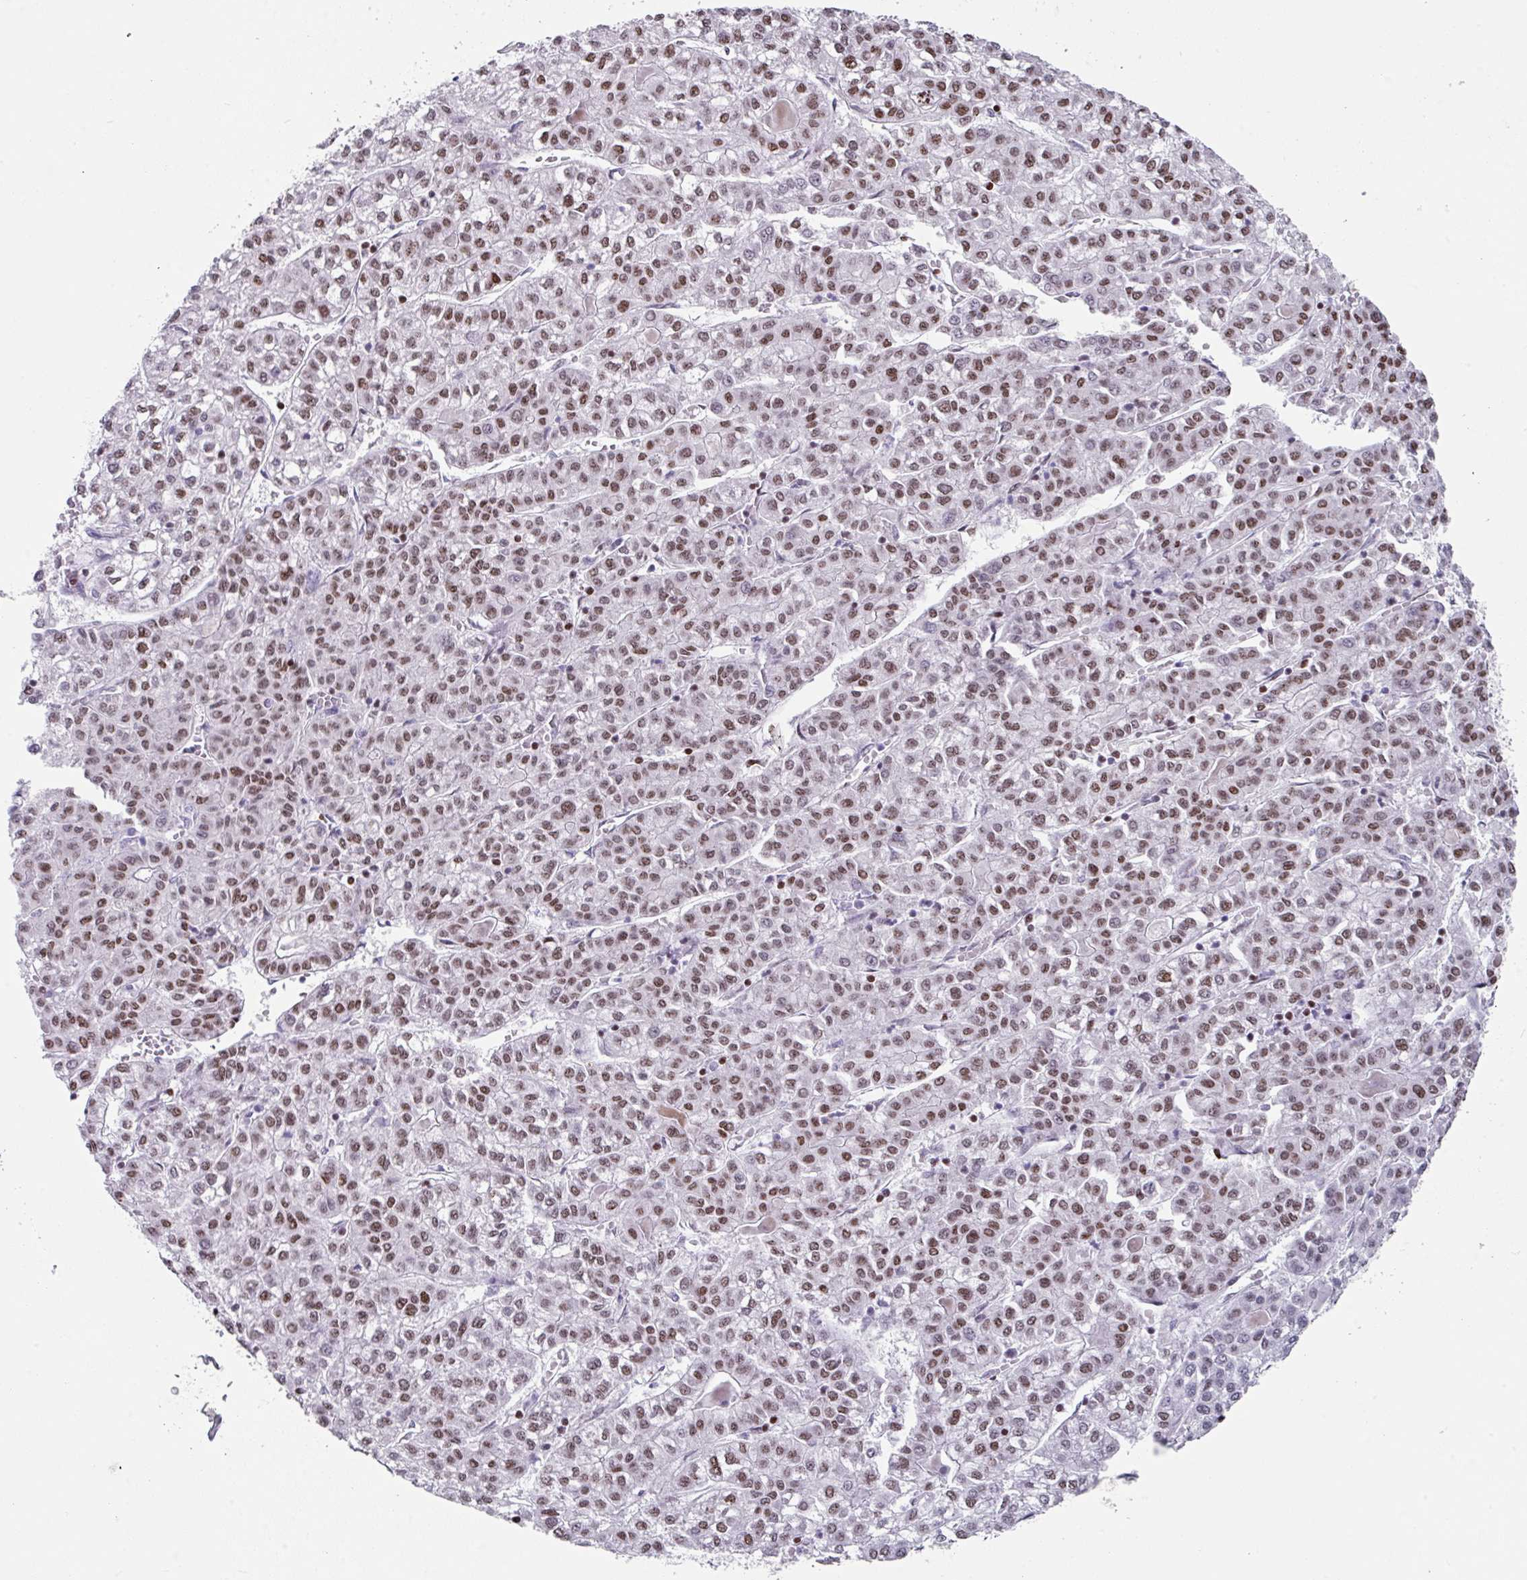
{"staining": {"intensity": "moderate", "quantity": ">75%", "location": "nuclear"}, "tissue": "liver cancer", "cell_type": "Tumor cells", "image_type": "cancer", "snomed": [{"axis": "morphology", "description": "Carcinoma, Hepatocellular, NOS"}, {"axis": "topography", "description": "Liver"}], "caption": "High-magnification brightfield microscopy of liver hepatocellular carcinoma stained with DAB (brown) and counterstained with hematoxylin (blue). tumor cells exhibit moderate nuclear staining is seen in about>75% of cells.", "gene": "TCF3", "patient": {"sex": "female", "age": 43}}